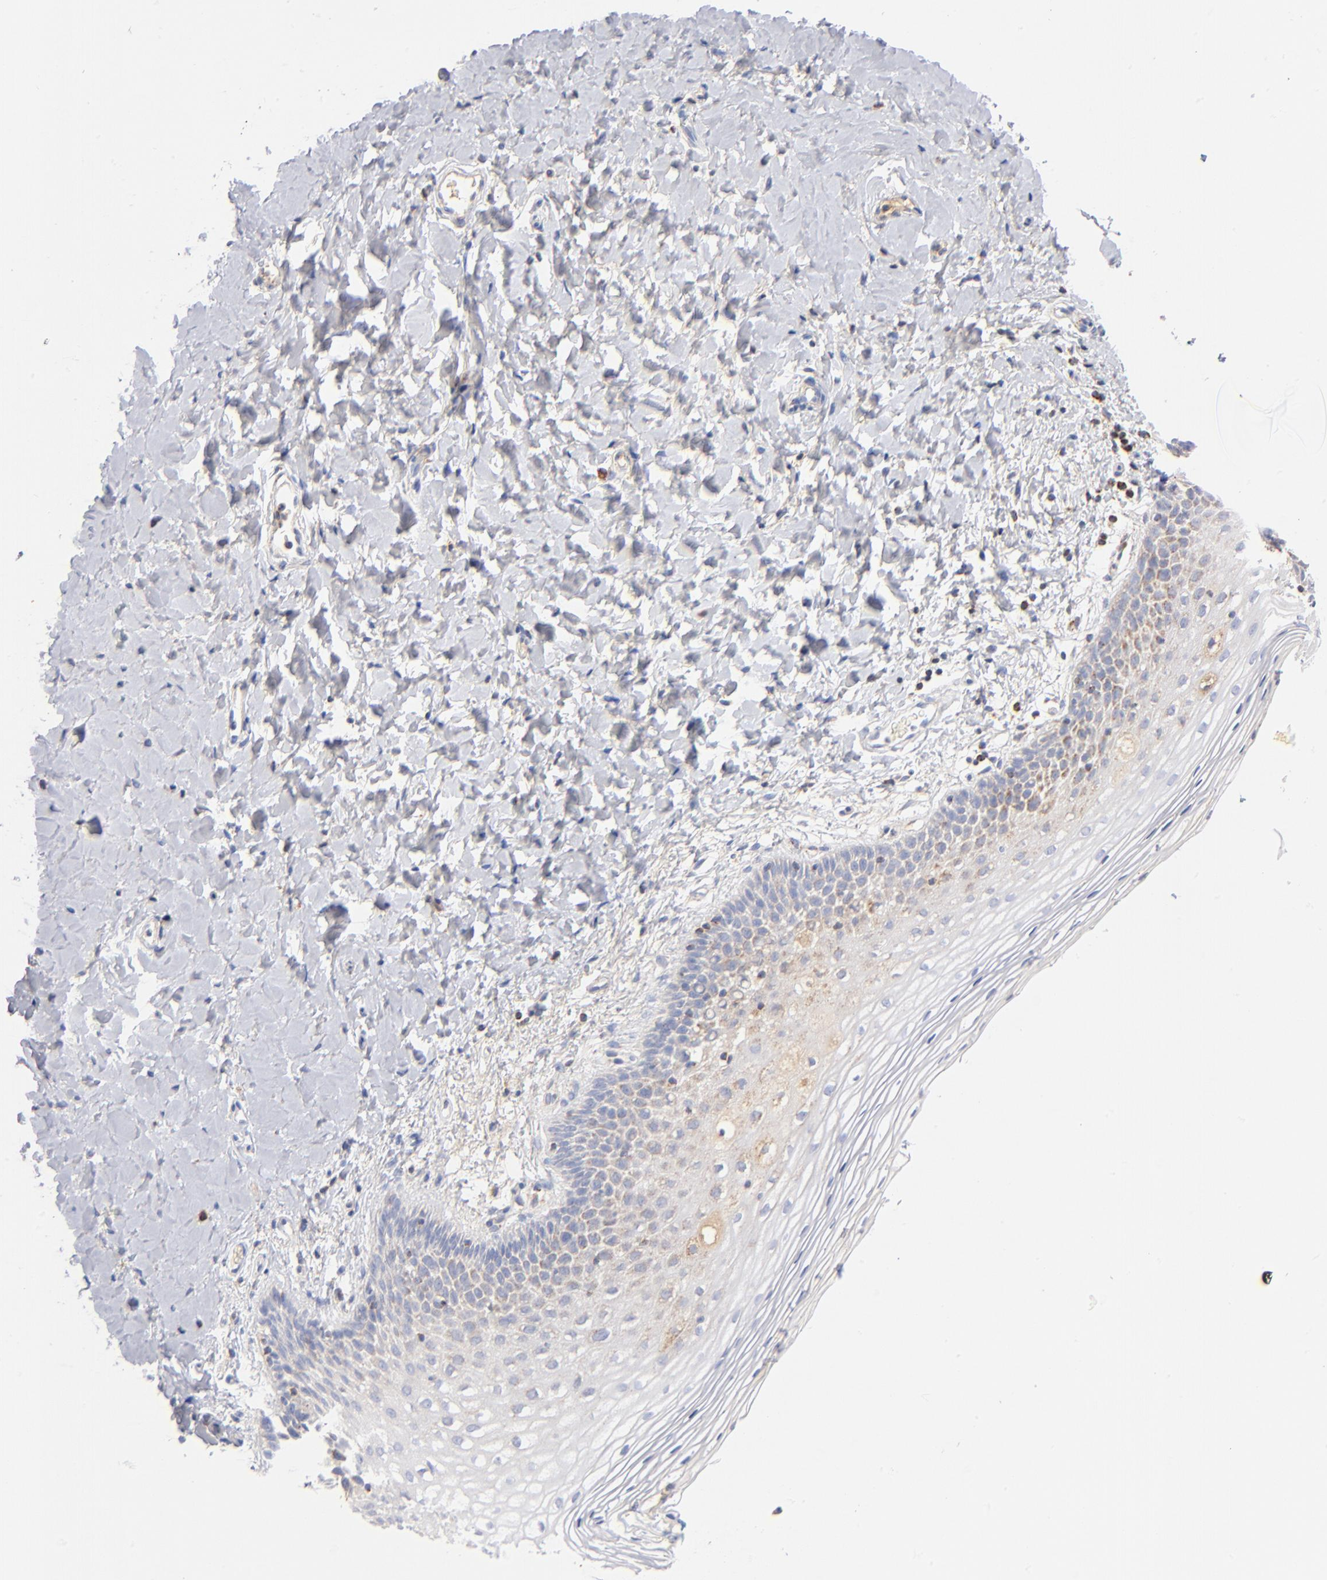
{"staining": {"intensity": "moderate", "quantity": "<25%", "location": "cytoplasmic/membranous"}, "tissue": "vagina", "cell_type": "Squamous epithelial cells", "image_type": "normal", "snomed": [{"axis": "morphology", "description": "Normal tissue, NOS"}, {"axis": "topography", "description": "Vagina"}], "caption": "High-power microscopy captured an immunohistochemistry (IHC) photomicrograph of benign vagina, revealing moderate cytoplasmic/membranous positivity in about <25% of squamous epithelial cells.", "gene": "DLAT", "patient": {"sex": "female", "age": 55}}